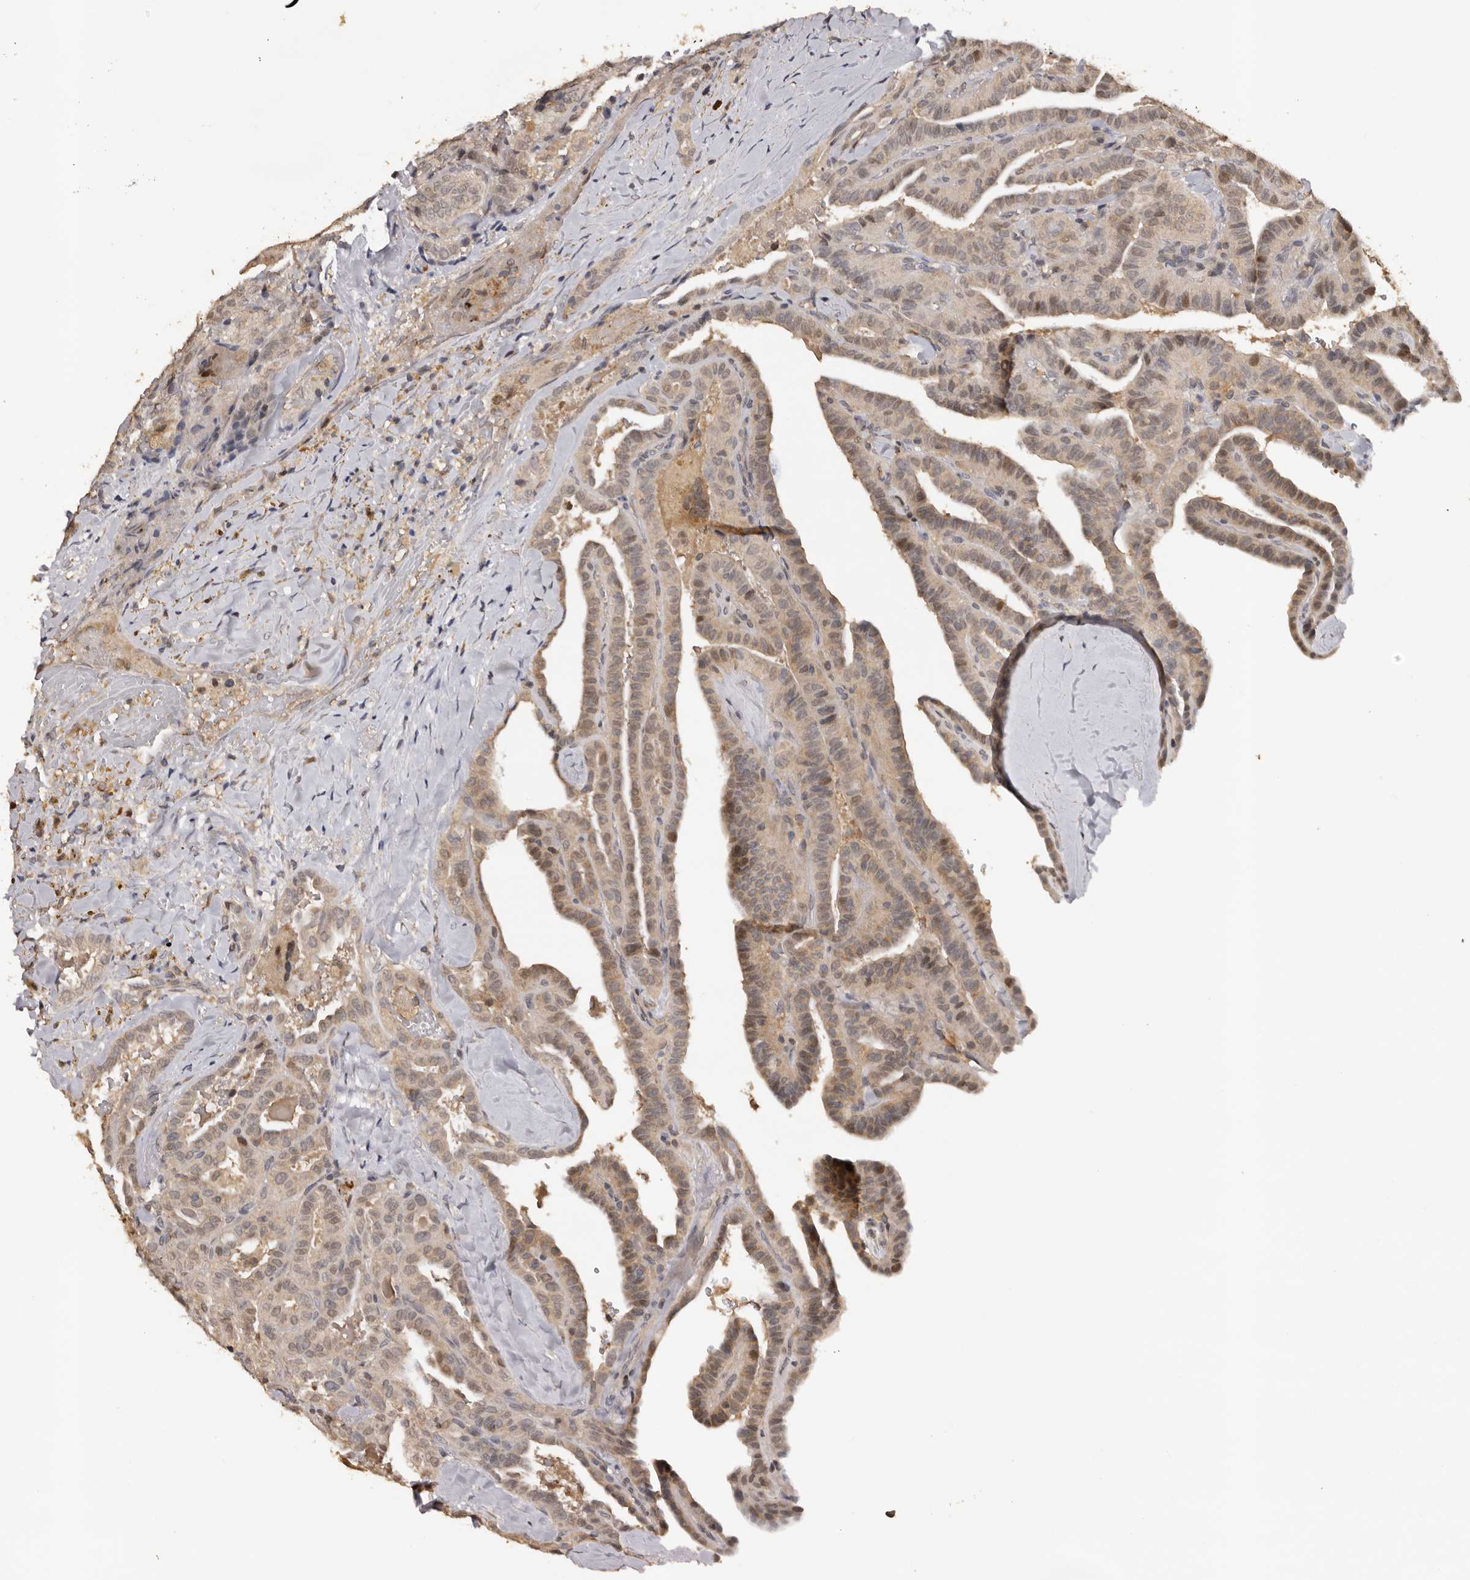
{"staining": {"intensity": "weak", "quantity": ">75%", "location": "cytoplasmic/membranous,nuclear"}, "tissue": "thyroid cancer", "cell_type": "Tumor cells", "image_type": "cancer", "snomed": [{"axis": "morphology", "description": "Papillary adenocarcinoma, NOS"}, {"axis": "topography", "description": "Thyroid gland"}], "caption": "Protein staining of thyroid papillary adenocarcinoma tissue shows weak cytoplasmic/membranous and nuclear staining in about >75% of tumor cells.", "gene": "KIF2B", "patient": {"sex": "male", "age": 77}}